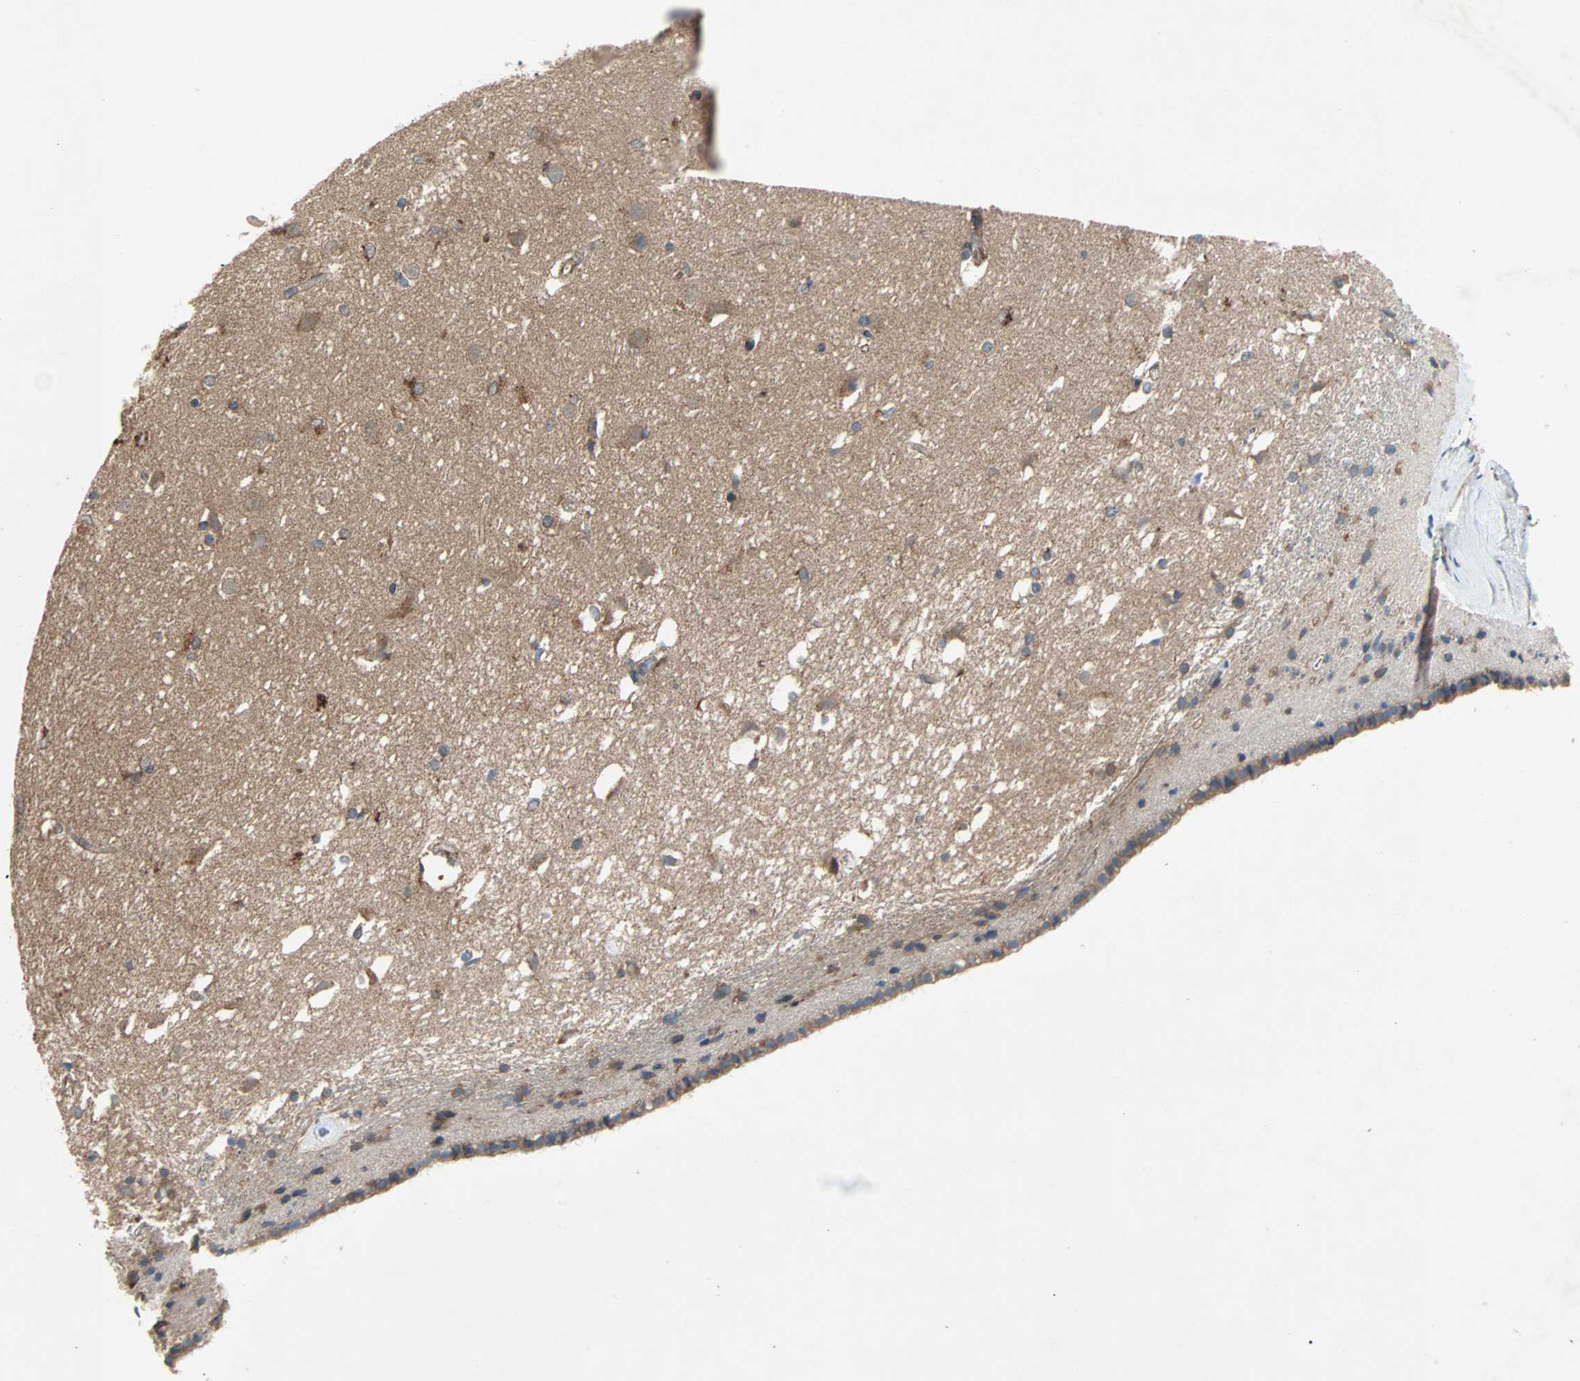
{"staining": {"intensity": "moderate", "quantity": "<25%", "location": "cytoplasmic/membranous"}, "tissue": "caudate", "cell_type": "Glial cells", "image_type": "normal", "snomed": [{"axis": "morphology", "description": "Normal tissue, NOS"}, {"axis": "topography", "description": "Lateral ventricle wall"}], "caption": "Caudate stained with a brown dye demonstrates moderate cytoplasmic/membranous positive positivity in about <25% of glial cells.", "gene": "XYLT1", "patient": {"sex": "female", "age": 19}}